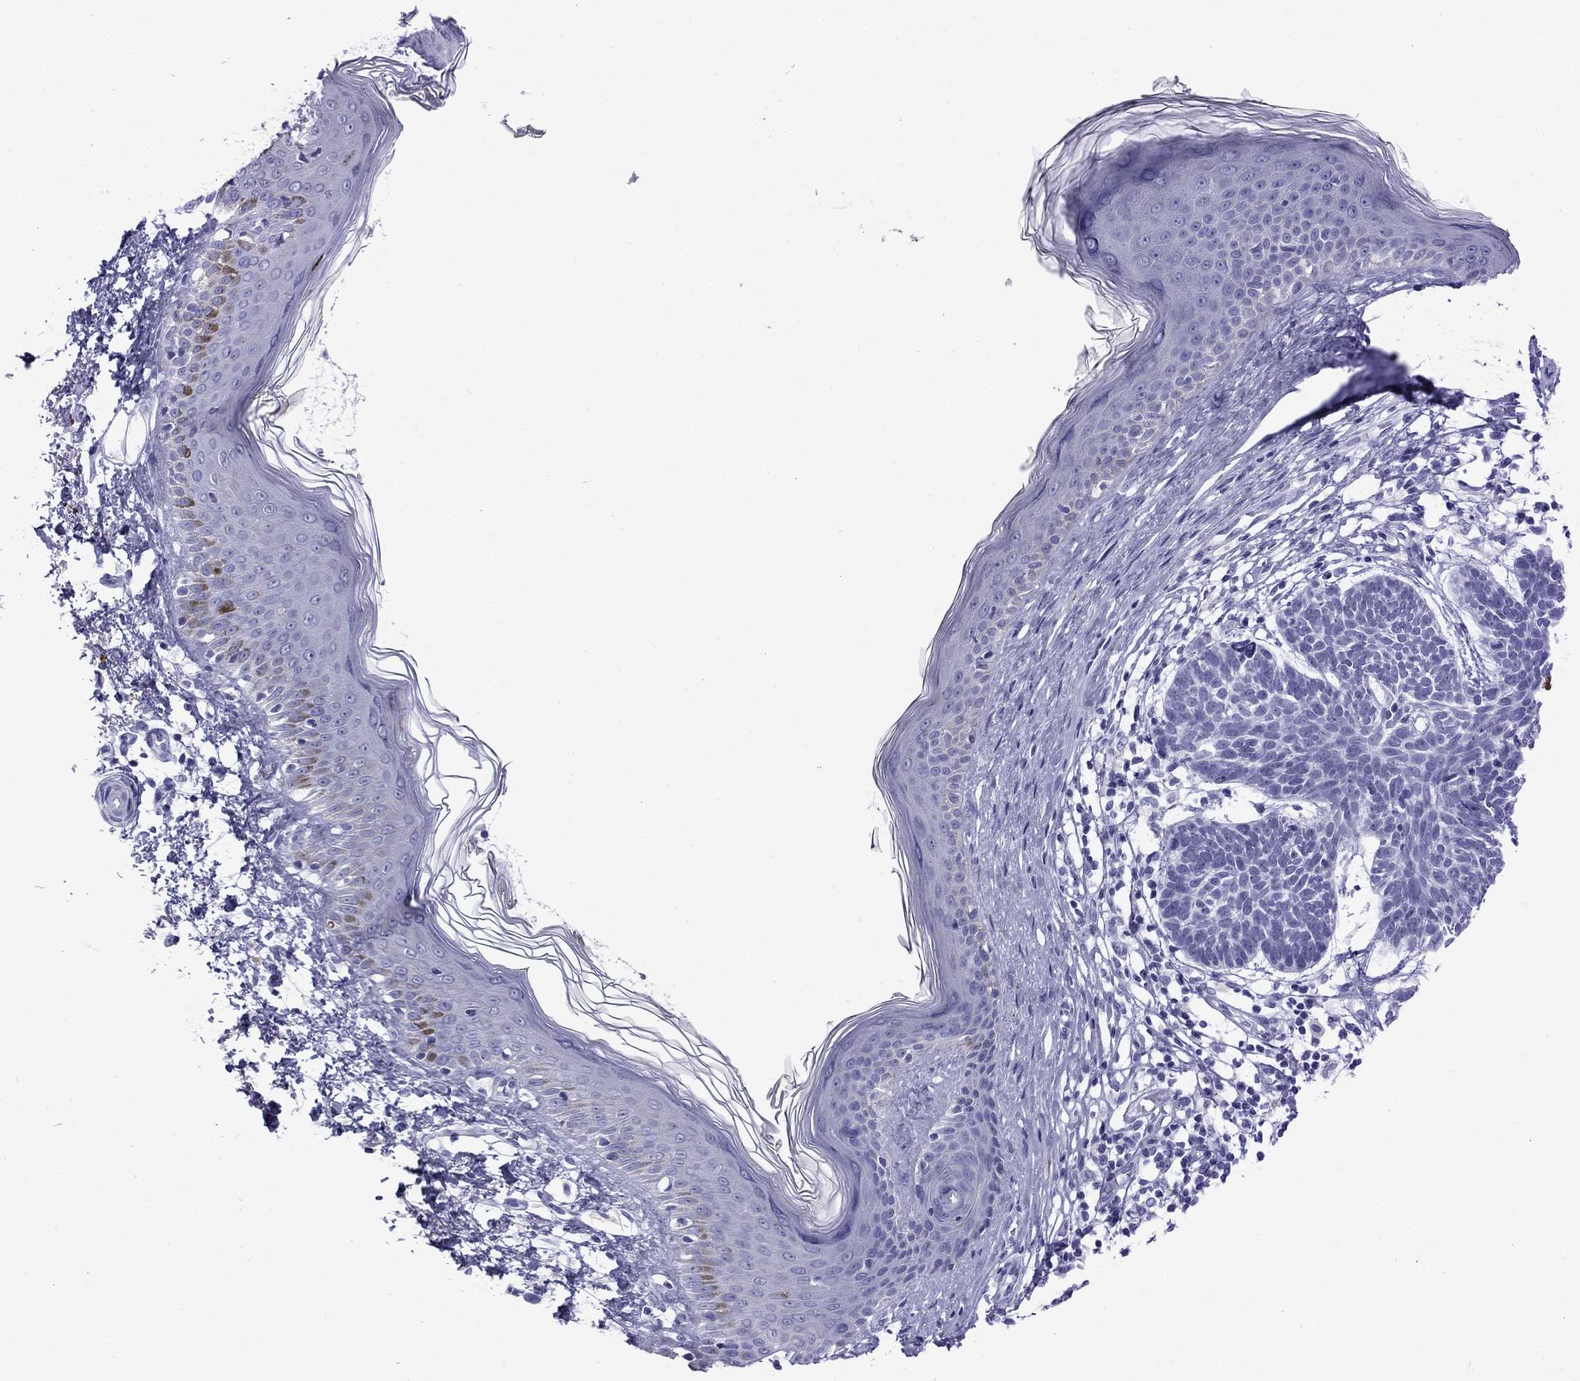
{"staining": {"intensity": "negative", "quantity": "none", "location": "none"}, "tissue": "skin cancer", "cell_type": "Tumor cells", "image_type": "cancer", "snomed": [{"axis": "morphology", "description": "Basal cell carcinoma"}, {"axis": "topography", "description": "Skin"}], "caption": "This is an immunohistochemistry photomicrograph of human skin basal cell carcinoma. There is no staining in tumor cells.", "gene": "ATP4A", "patient": {"sex": "male", "age": 85}}